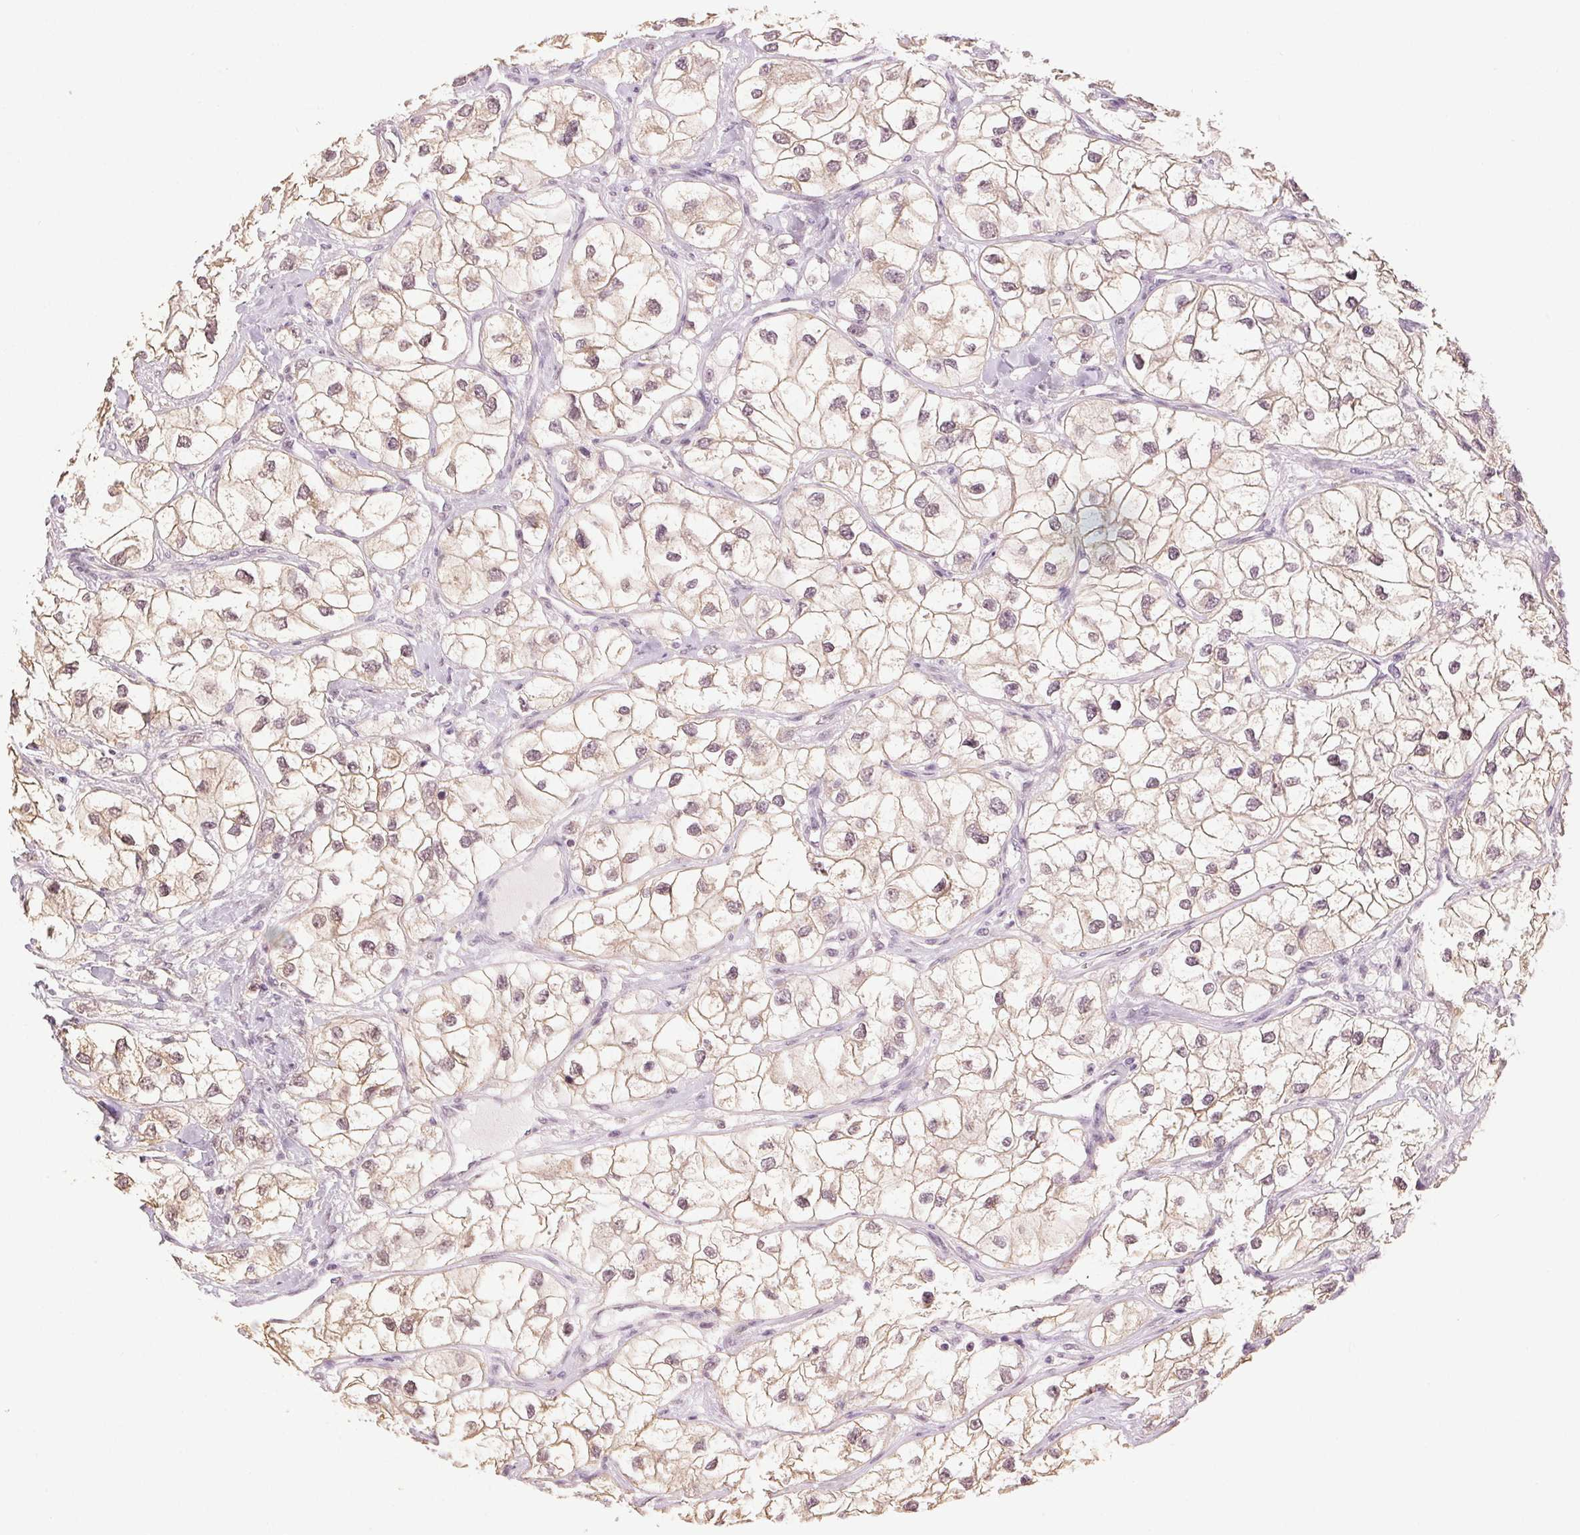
{"staining": {"intensity": "weak", "quantity": "<25%", "location": "nuclear"}, "tissue": "renal cancer", "cell_type": "Tumor cells", "image_type": "cancer", "snomed": [{"axis": "morphology", "description": "Adenocarcinoma, NOS"}, {"axis": "topography", "description": "Kidney"}], "caption": "The histopathology image exhibits no significant expression in tumor cells of renal cancer. (DAB (3,3'-diaminobenzidine) immunohistochemistry visualized using brightfield microscopy, high magnification).", "gene": "PLCB1", "patient": {"sex": "male", "age": 59}}